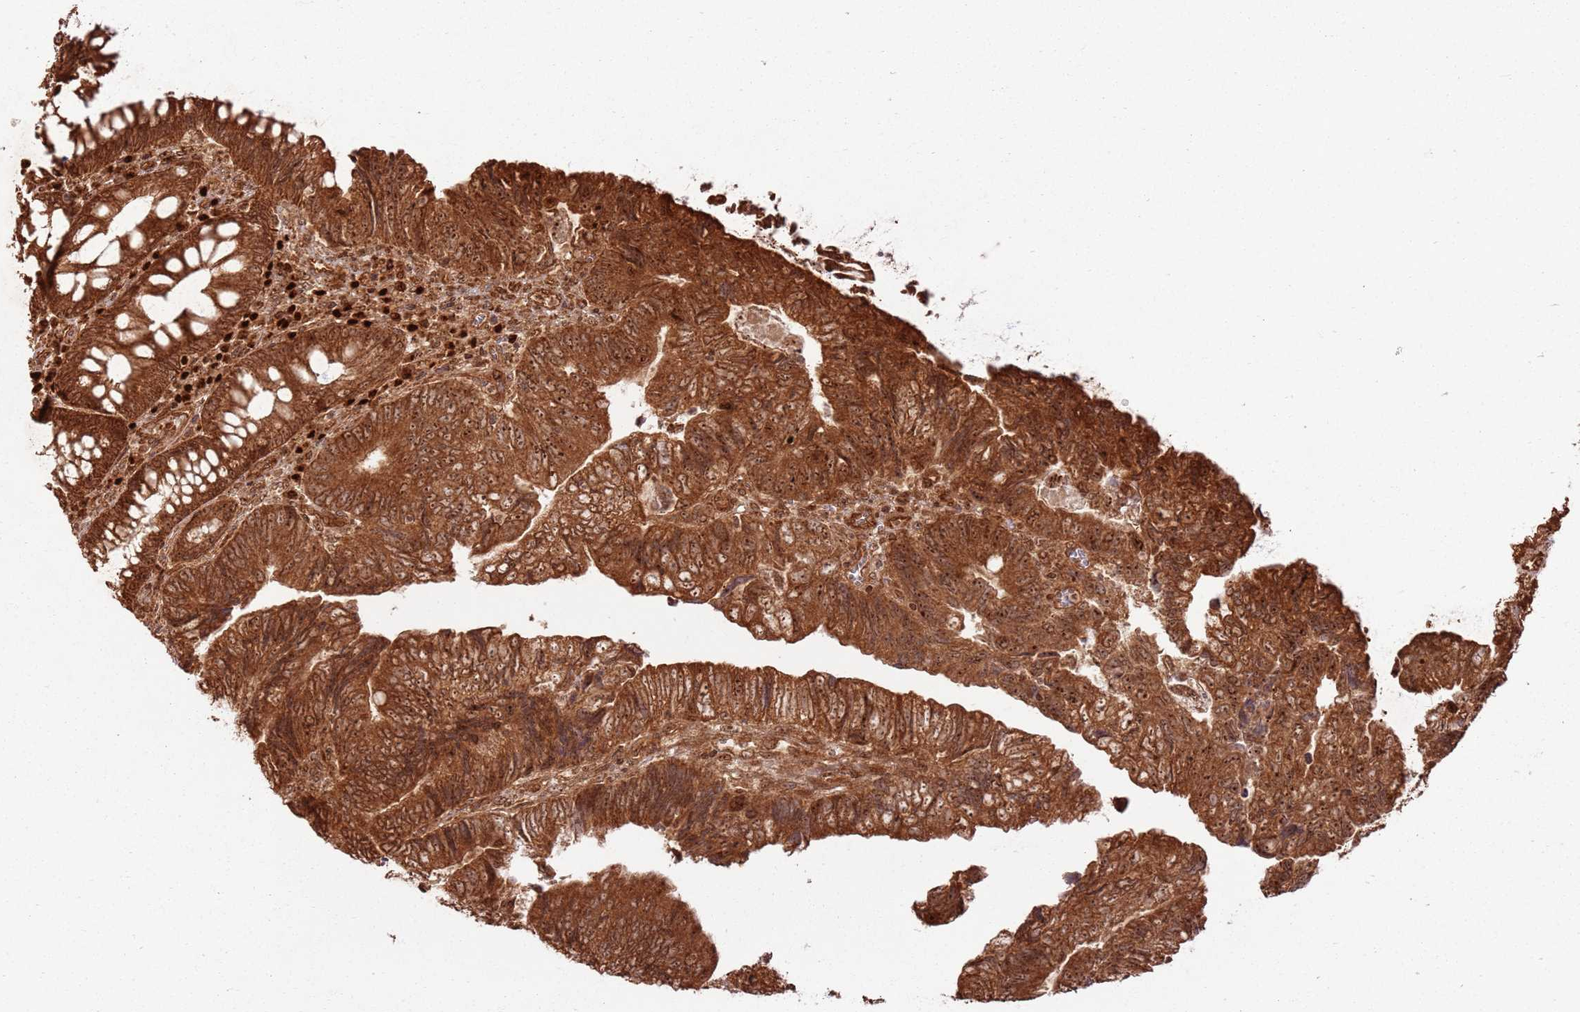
{"staining": {"intensity": "strong", "quantity": ">75%", "location": "cytoplasmic/membranous,nuclear"}, "tissue": "colorectal cancer", "cell_type": "Tumor cells", "image_type": "cancer", "snomed": [{"axis": "morphology", "description": "Adenocarcinoma, NOS"}, {"axis": "topography", "description": "Colon"}], "caption": "Immunohistochemical staining of human colorectal adenocarcinoma reveals strong cytoplasmic/membranous and nuclear protein positivity in approximately >75% of tumor cells.", "gene": "TBC1D13", "patient": {"sex": "female", "age": 67}}